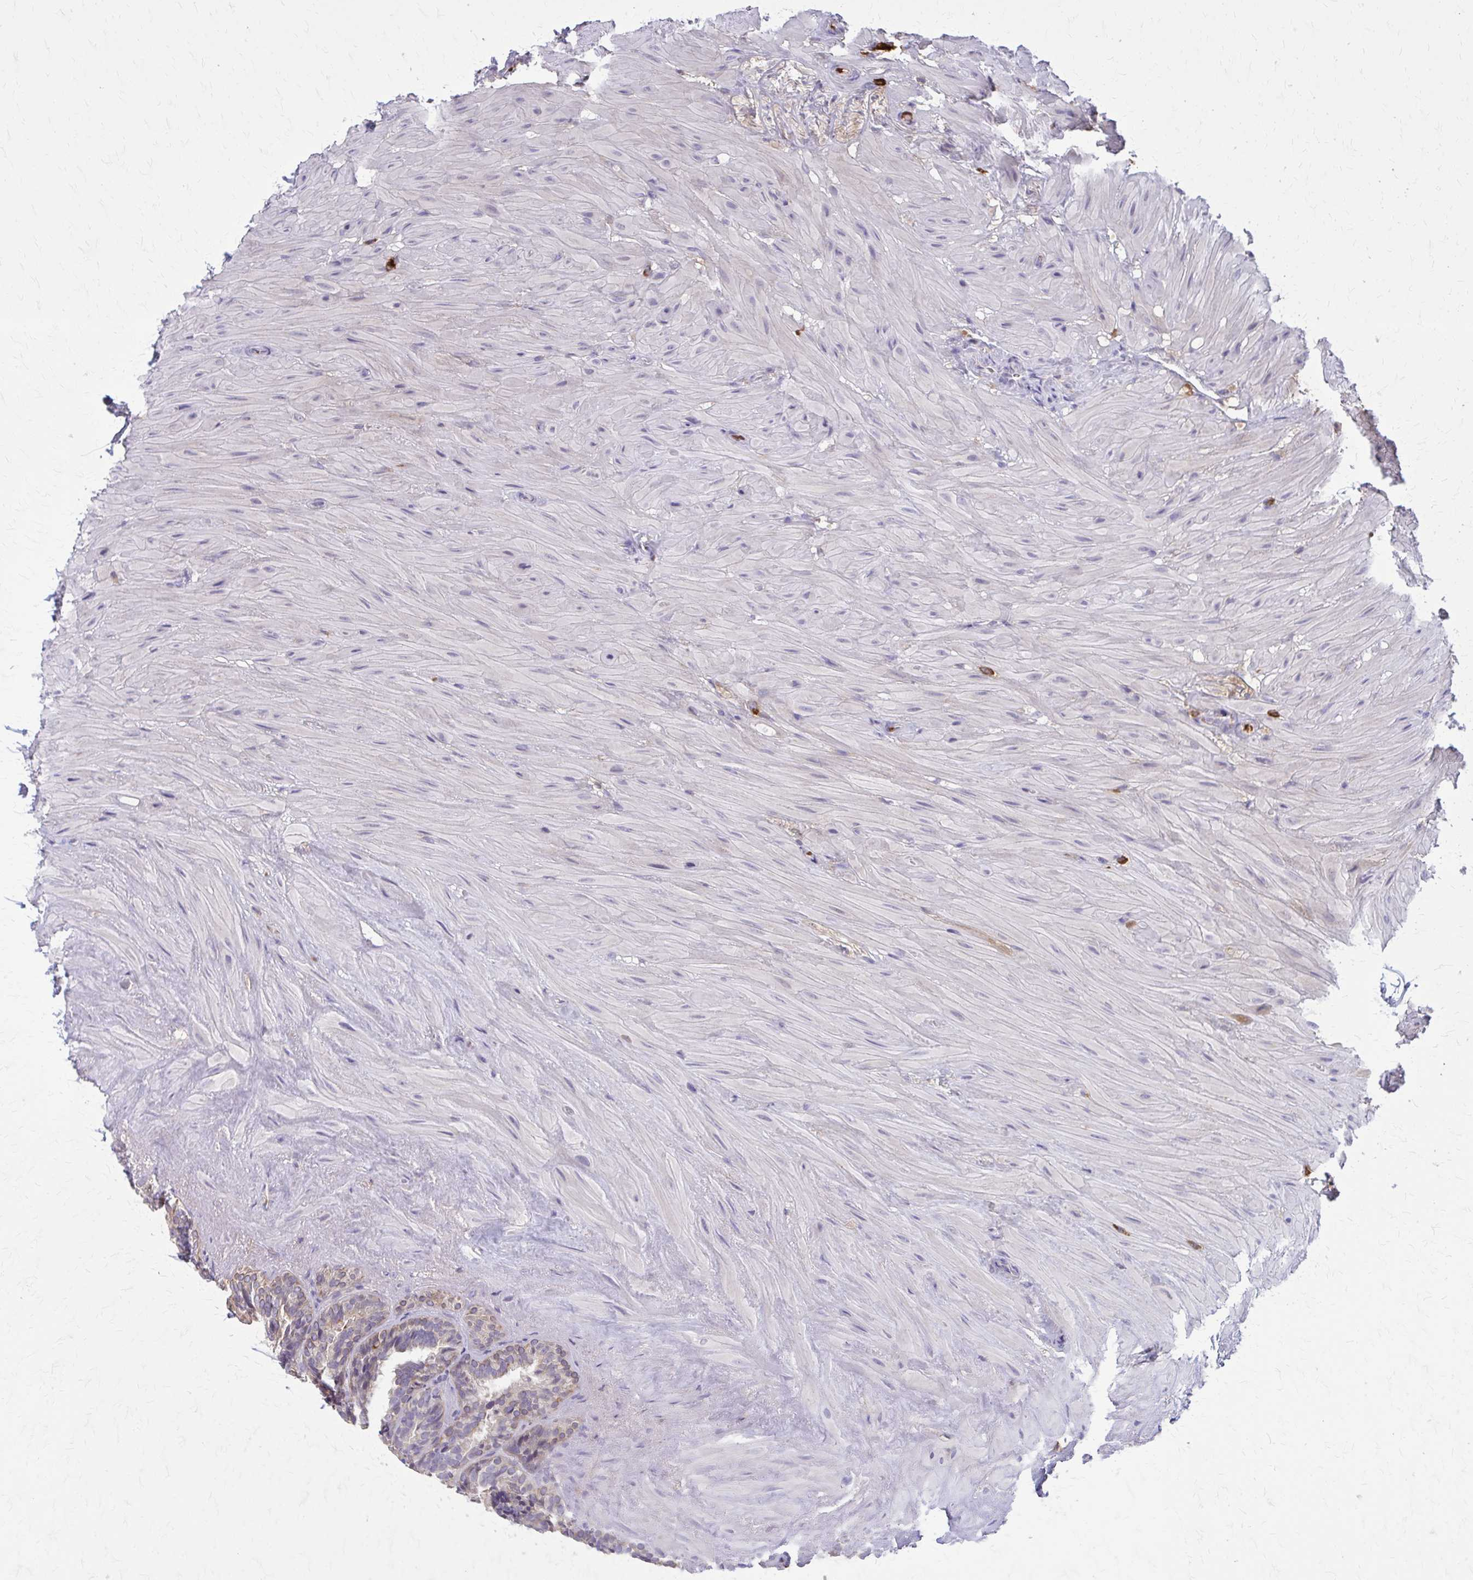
{"staining": {"intensity": "weak", "quantity": "<25%", "location": "cytoplasmic/membranous"}, "tissue": "seminal vesicle", "cell_type": "Glandular cells", "image_type": "normal", "snomed": [{"axis": "morphology", "description": "Normal tissue, NOS"}, {"axis": "topography", "description": "Seminal veicle"}], "caption": "This is an immunohistochemistry histopathology image of benign human seminal vesicle. There is no staining in glandular cells.", "gene": "NRBF2", "patient": {"sex": "male", "age": 60}}